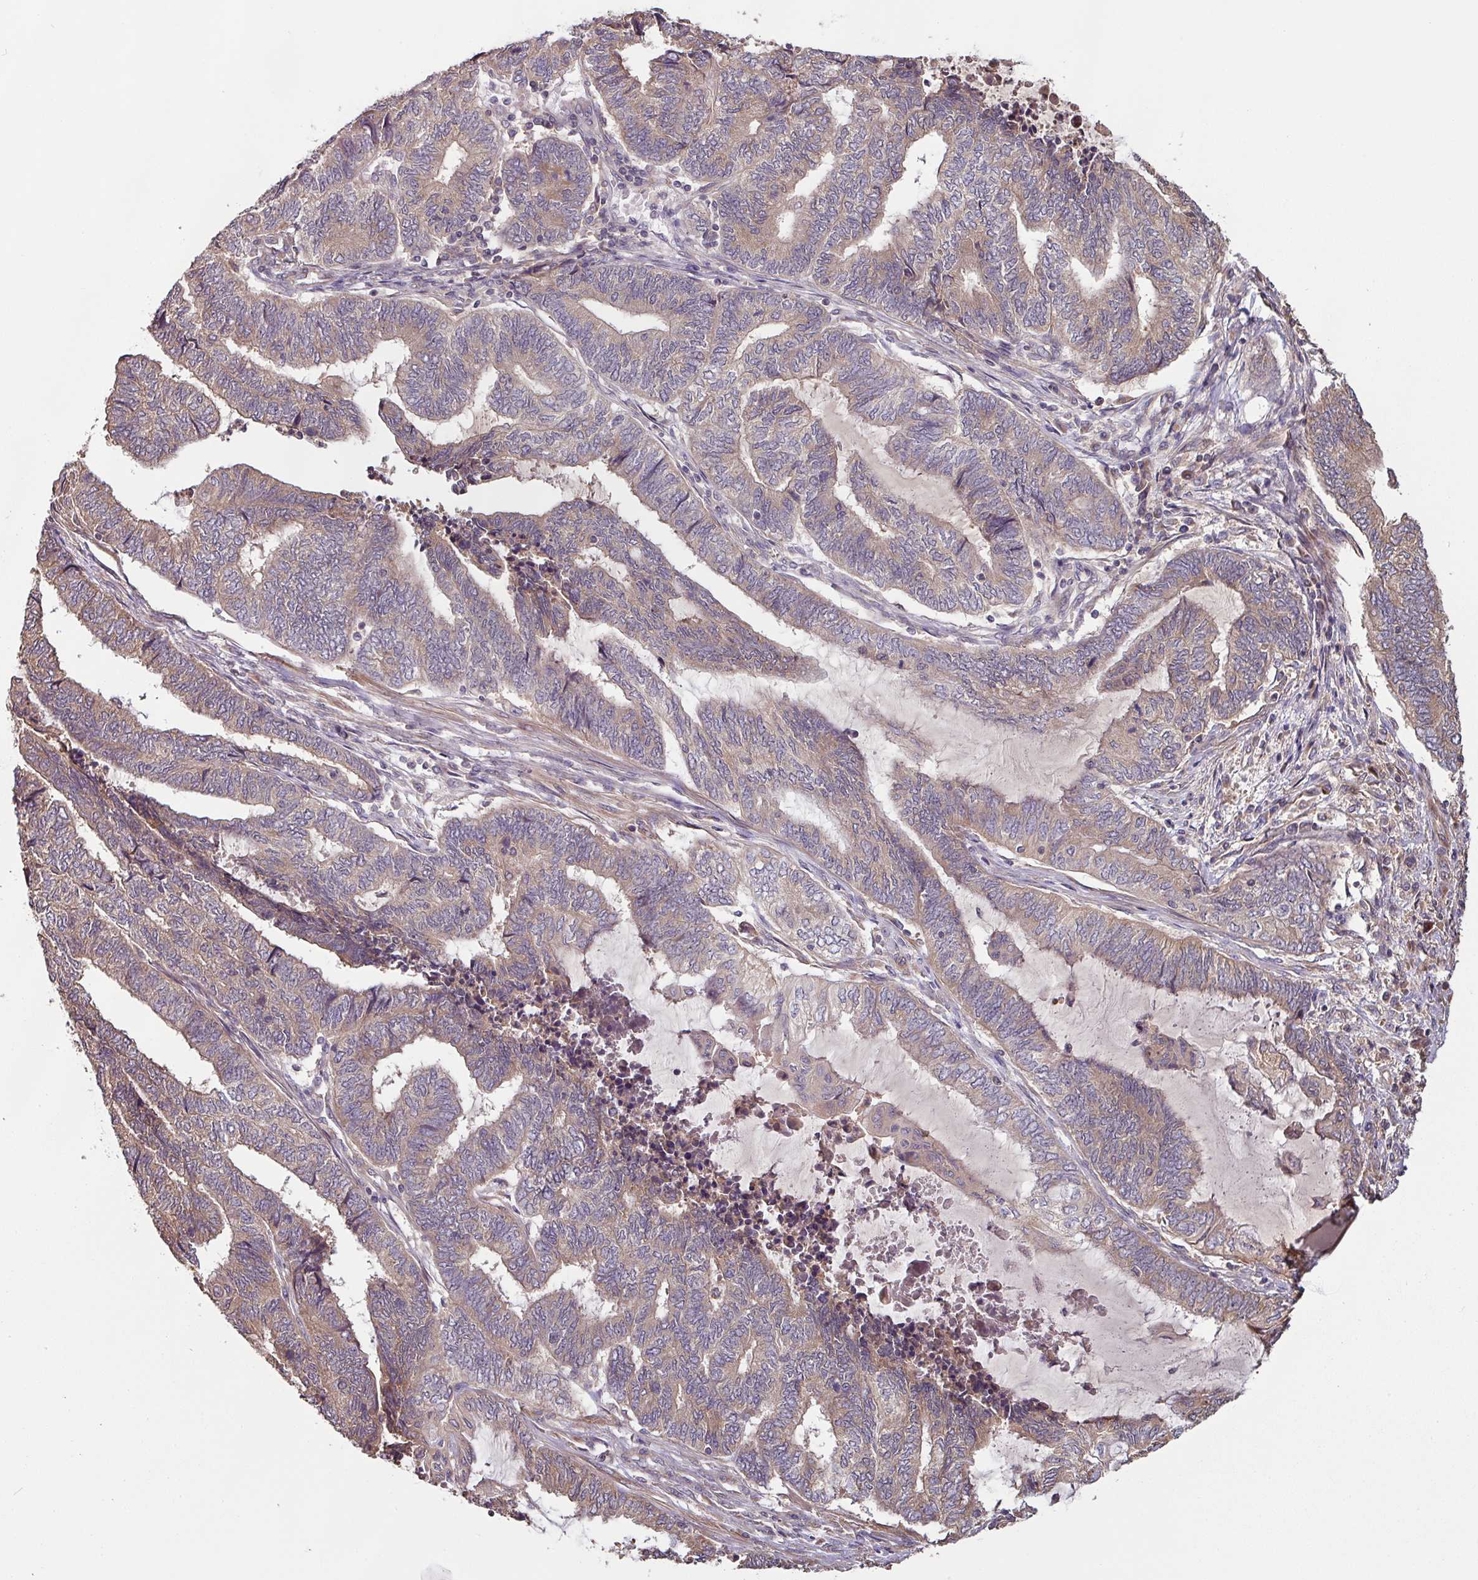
{"staining": {"intensity": "weak", "quantity": ">75%", "location": "cytoplasmic/membranous"}, "tissue": "endometrial cancer", "cell_type": "Tumor cells", "image_type": "cancer", "snomed": [{"axis": "morphology", "description": "Adenocarcinoma, NOS"}, {"axis": "topography", "description": "Uterus"}, {"axis": "topography", "description": "Endometrium"}], "caption": "Brown immunohistochemical staining in endometrial adenocarcinoma shows weak cytoplasmic/membranous positivity in approximately >75% of tumor cells. (Stains: DAB in brown, nuclei in blue, Microscopy: brightfield microscopy at high magnification).", "gene": "SIK1", "patient": {"sex": "female", "age": 70}}